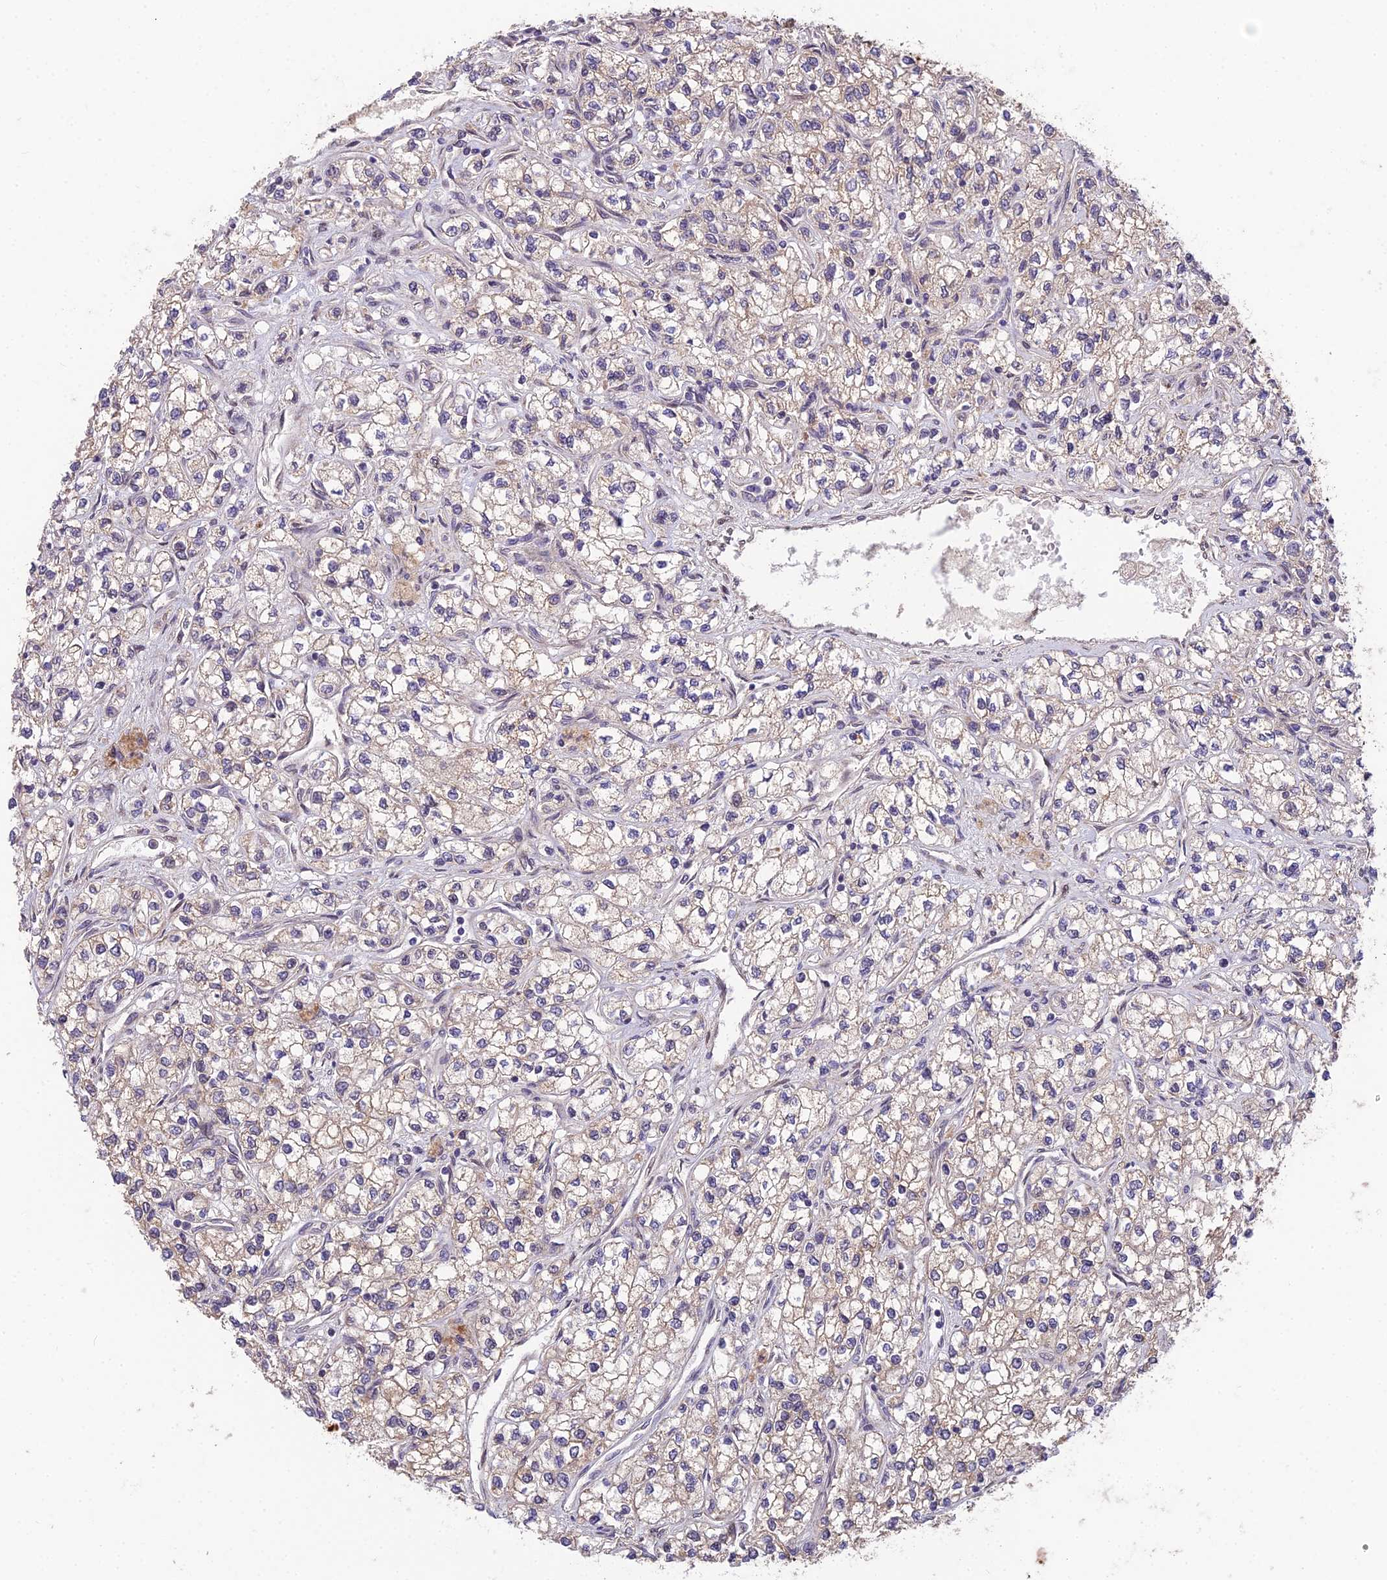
{"staining": {"intensity": "weak", "quantity": "<25%", "location": "cytoplasmic/membranous"}, "tissue": "renal cancer", "cell_type": "Tumor cells", "image_type": "cancer", "snomed": [{"axis": "morphology", "description": "Adenocarcinoma, NOS"}, {"axis": "topography", "description": "Kidney"}], "caption": "Renal cancer was stained to show a protein in brown. There is no significant expression in tumor cells. The staining was performed using DAB to visualize the protein expression in brown, while the nuclei were stained in blue with hematoxylin (Magnification: 20x).", "gene": "CYP2R1", "patient": {"sex": "male", "age": 80}}